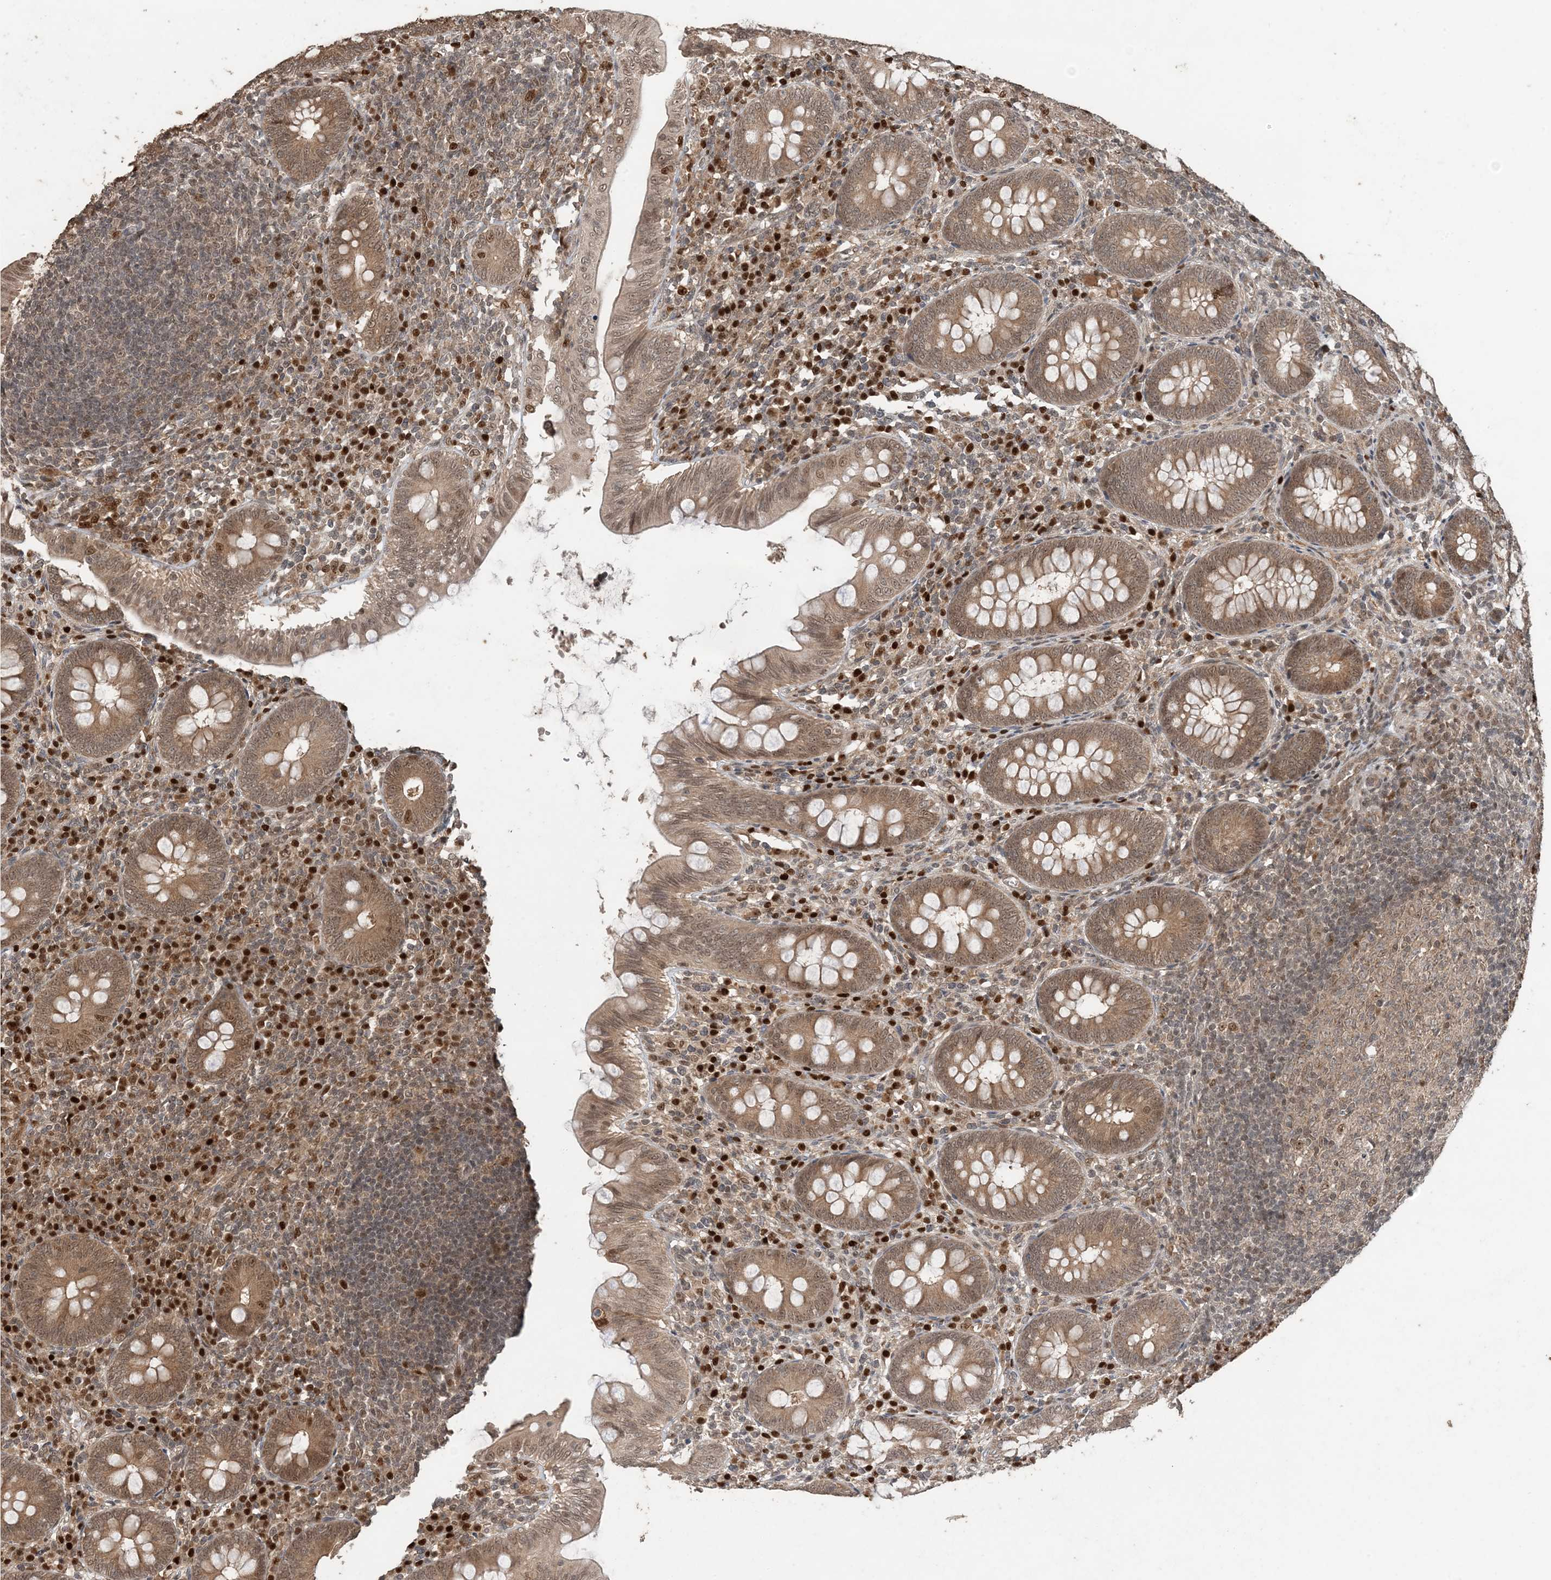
{"staining": {"intensity": "moderate", "quantity": ">75%", "location": "cytoplasmic/membranous,nuclear"}, "tissue": "appendix", "cell_type": "Glandular cells", "image_type": "normal", "snomed": [{"axis": "morphology", "description": "Normal tissue, NOS"}, {"axis": "topography", "description": "Appendix"}], "caption": "This micrograph shows immunohistochemistry (IHC) staining of unremarkable appendix, with medium moderate cytoplasmic/membranous,nuclear positivity in about >75% of glandular cells.", "gene": "ATP13A2", "patient": {"sex": "male", "age": 14}}